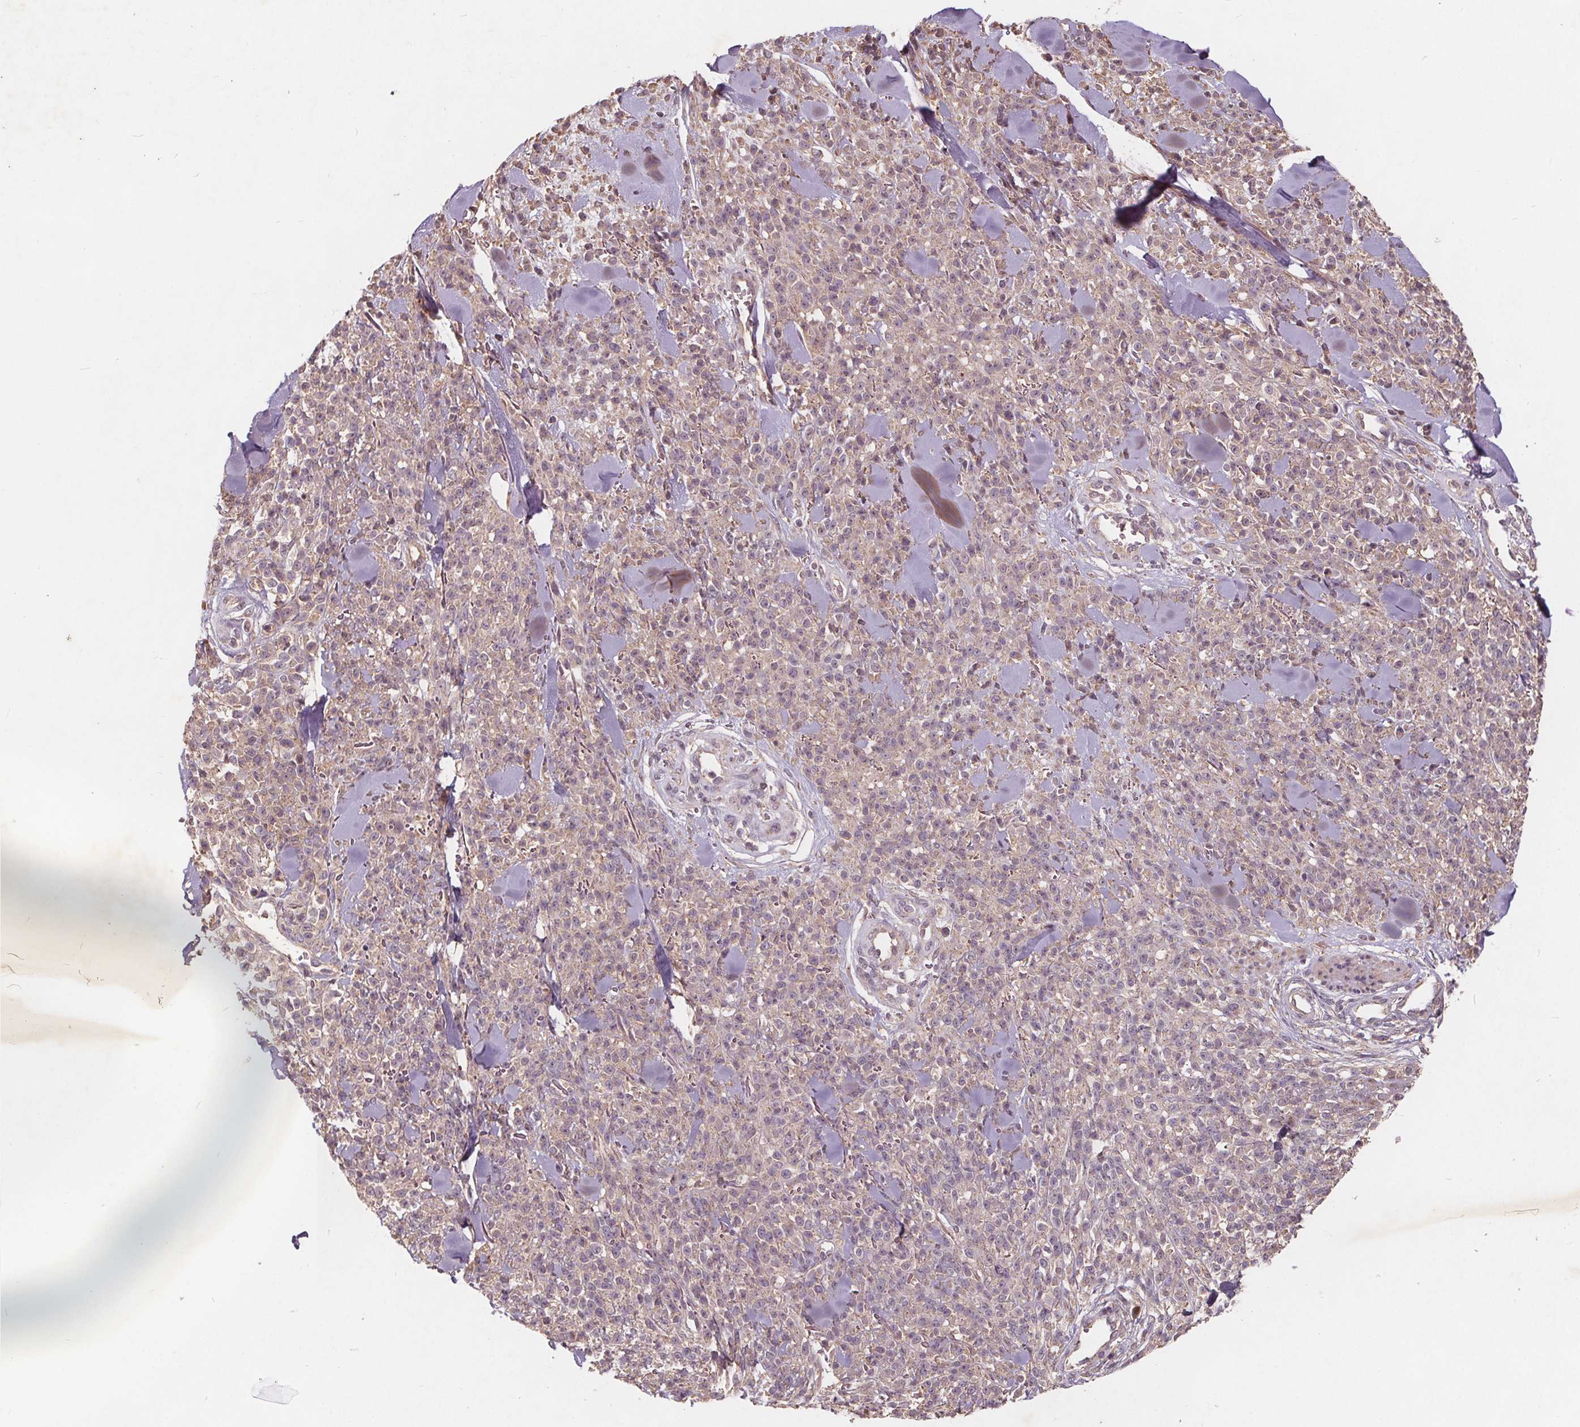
{"staining": {"intensity": "negative", "quantity": "none", "location": "none"}, "tissue": "melanoma", "cell_type": "Tumor cells", "image_type": "cancer", "snomed": [{"axis": "morphology", "description": "Malignant melanoma, NOS"}, {"axis": "topography", "description": "Skin"}, {"axis": "topography", "description": "Skin of trunk"}], "caption": "An immunohistochemistry histopathology image of melanoma is shown. There is no staining in tumor cells of melanoma.", "gene": "CSNK1G2", "patient": {"sex": "male", "age": 74}}